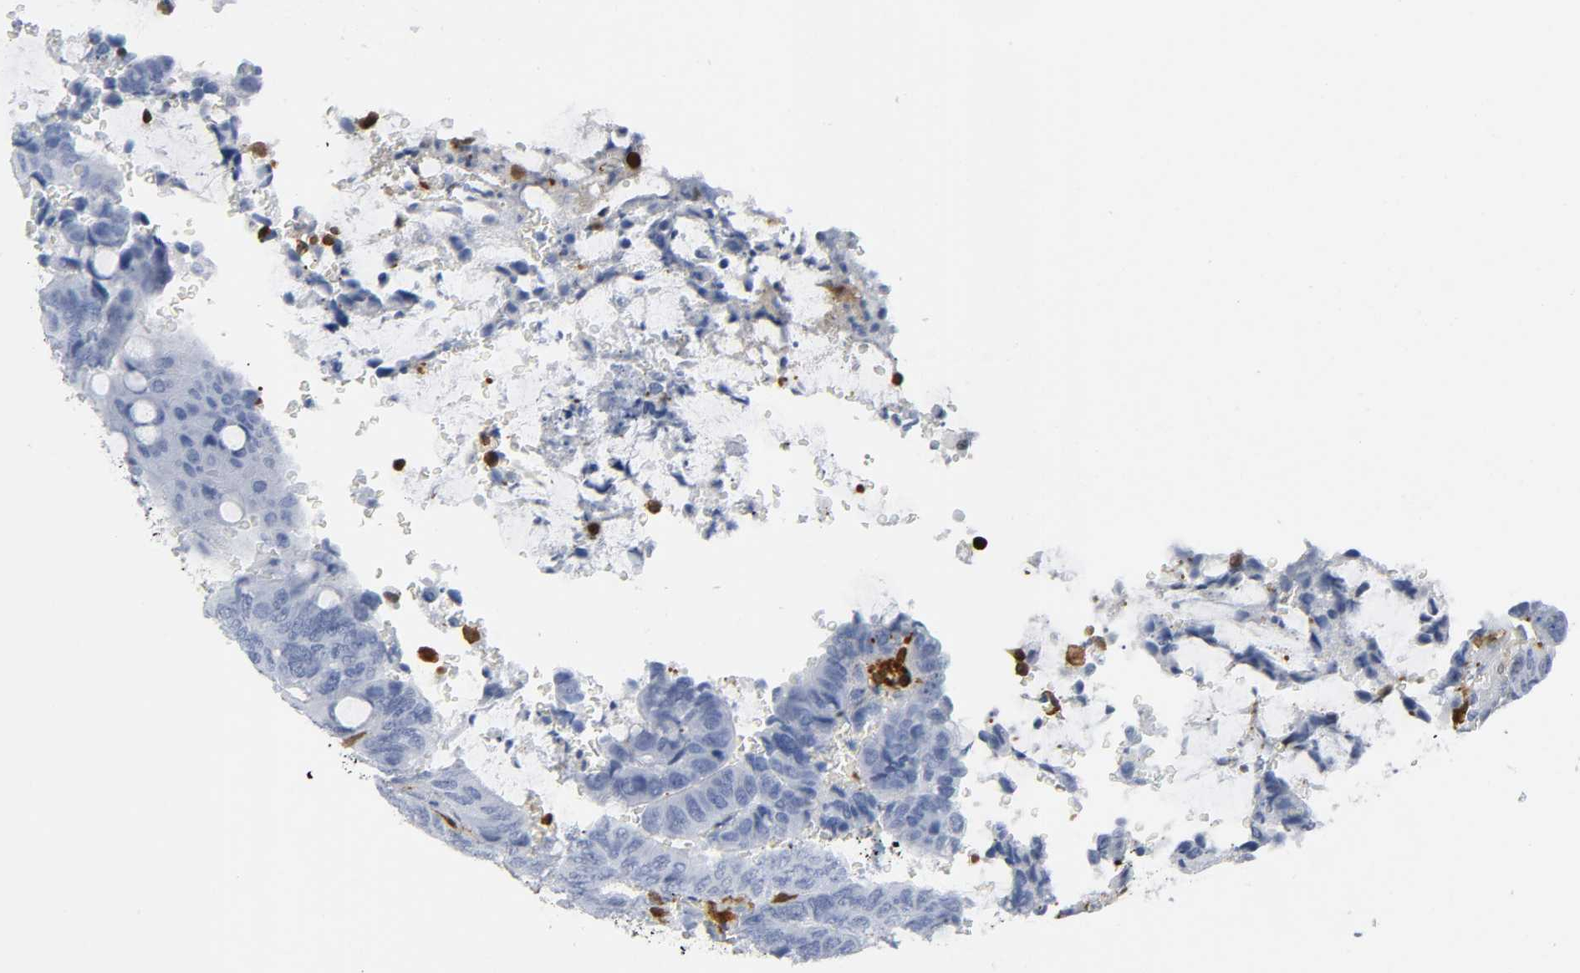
{"staining": {"intensity": "negative", "quantity": "none", "location": "none"}, "tissue": "colorectal cancer", "cell_type": "Tumor cells", "image_type": "cancer", "snomed": [{"axis": "morphology", "description": "Normal tissue, NOS"}, {"axis": "morphology", "description": "Adenocarcinoma, NOS"}, {"axis": "topography", "description": "Rectum"}, {"axis": "topography", "description": "Peripheral nerve tissue"}], "caption": "There is no significant positivity in tumor cells of colorectal cancer (adenocarcinoma).", "gene": "DOK2", "patient": {"sex": "male", "age": 92}}